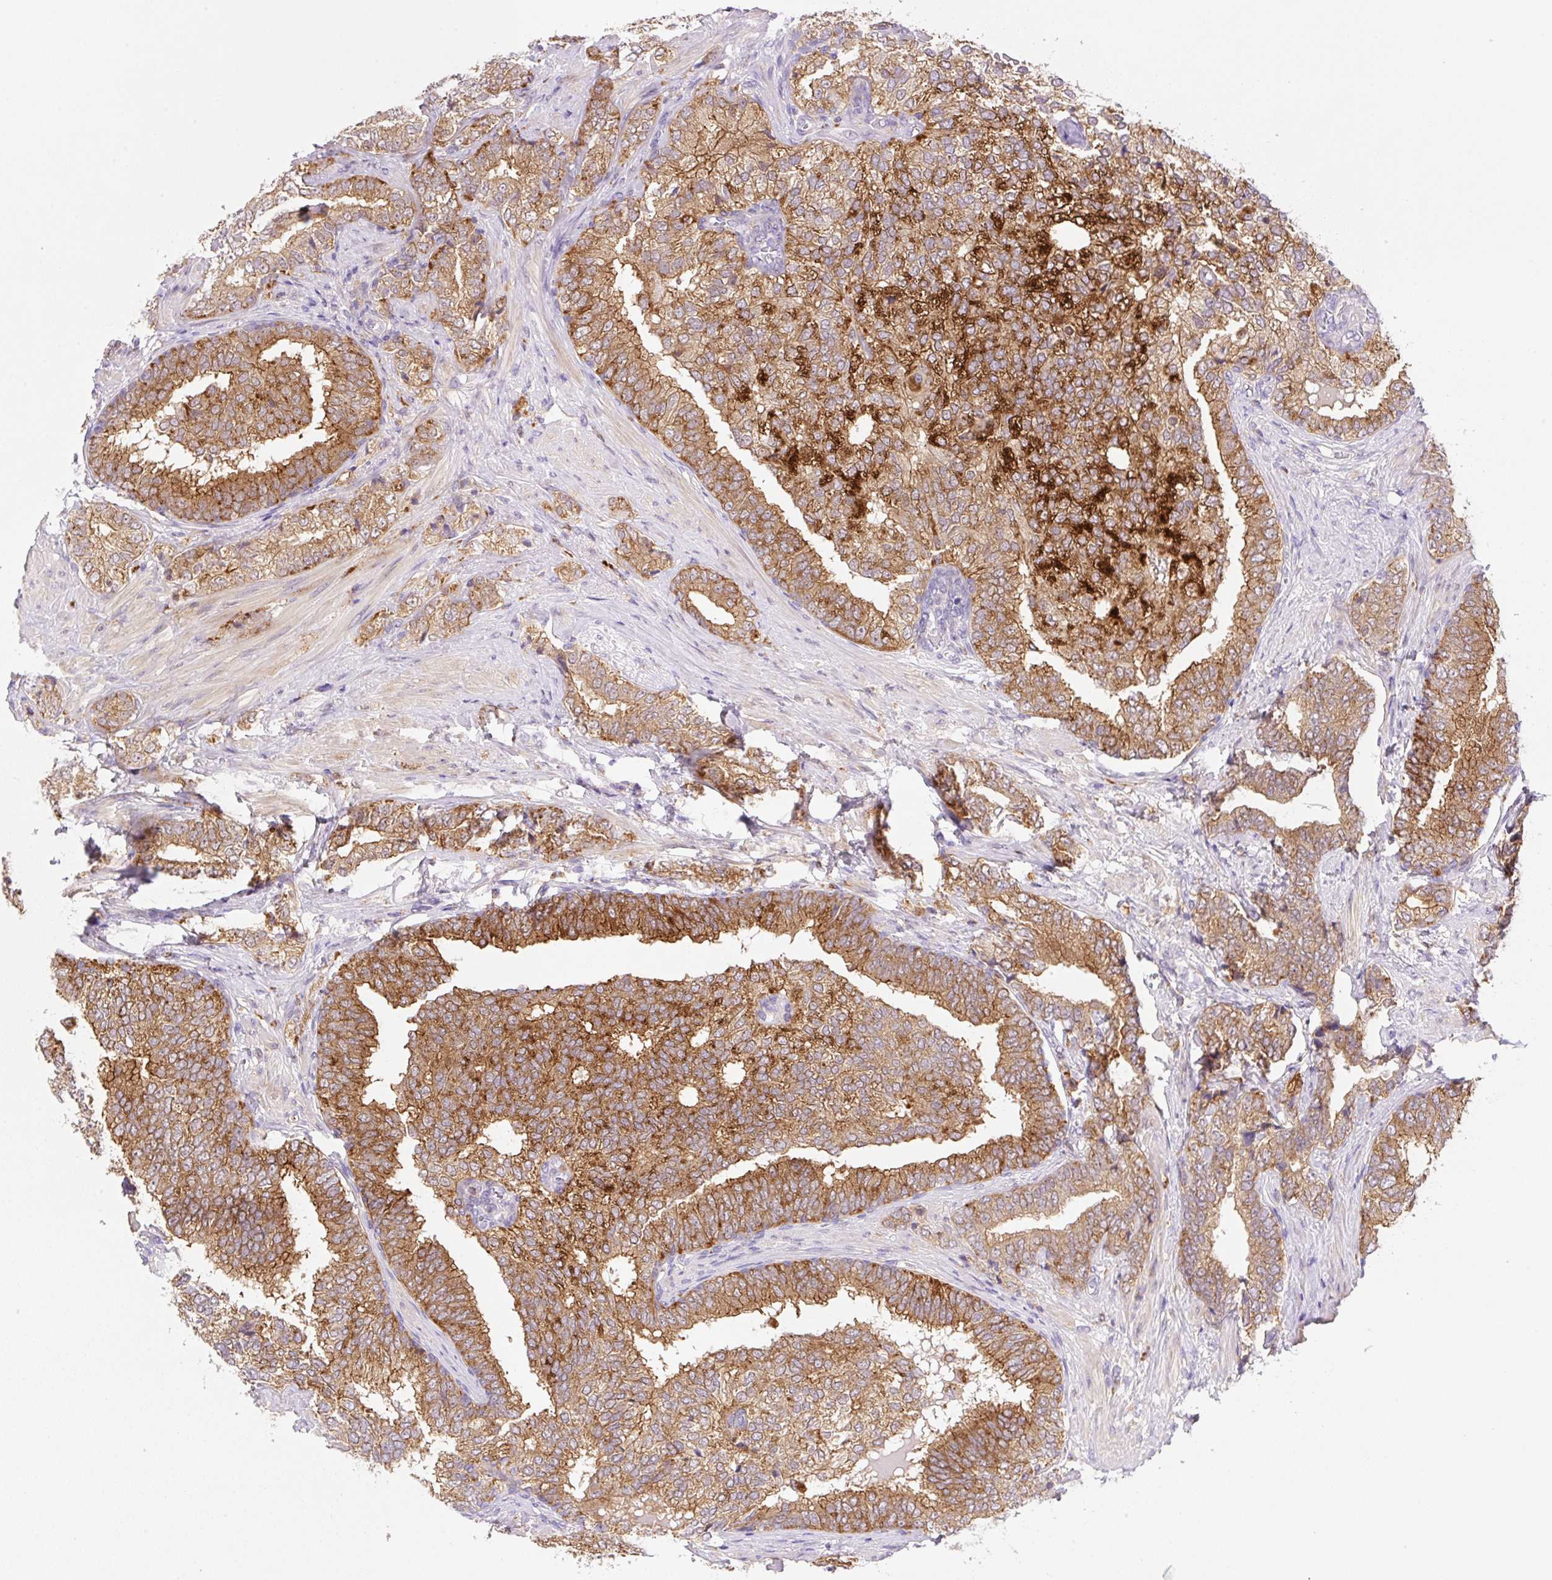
{"staining": {"intensity": "moderate", "quantity": ">75%", "location": "cytoplasmic/membranous"}, "tissue": "prostate cancer", "cell_type": "Tumor cells", "image_type": "cancer", "snomed": [{"axis": "morphology", "description": "Adenocarcinoma, High grade"}, {"axis": "topography", "description": "Prostate"}], "caption": "Immunohistochemical staining of prostate cancer shows medium levels of moderate cytoplasmic/membranous positivity in approximately >75% of tumor cells.", "gene": "CEBPZOS", "patient": {"sex": "male", "age": 72}}